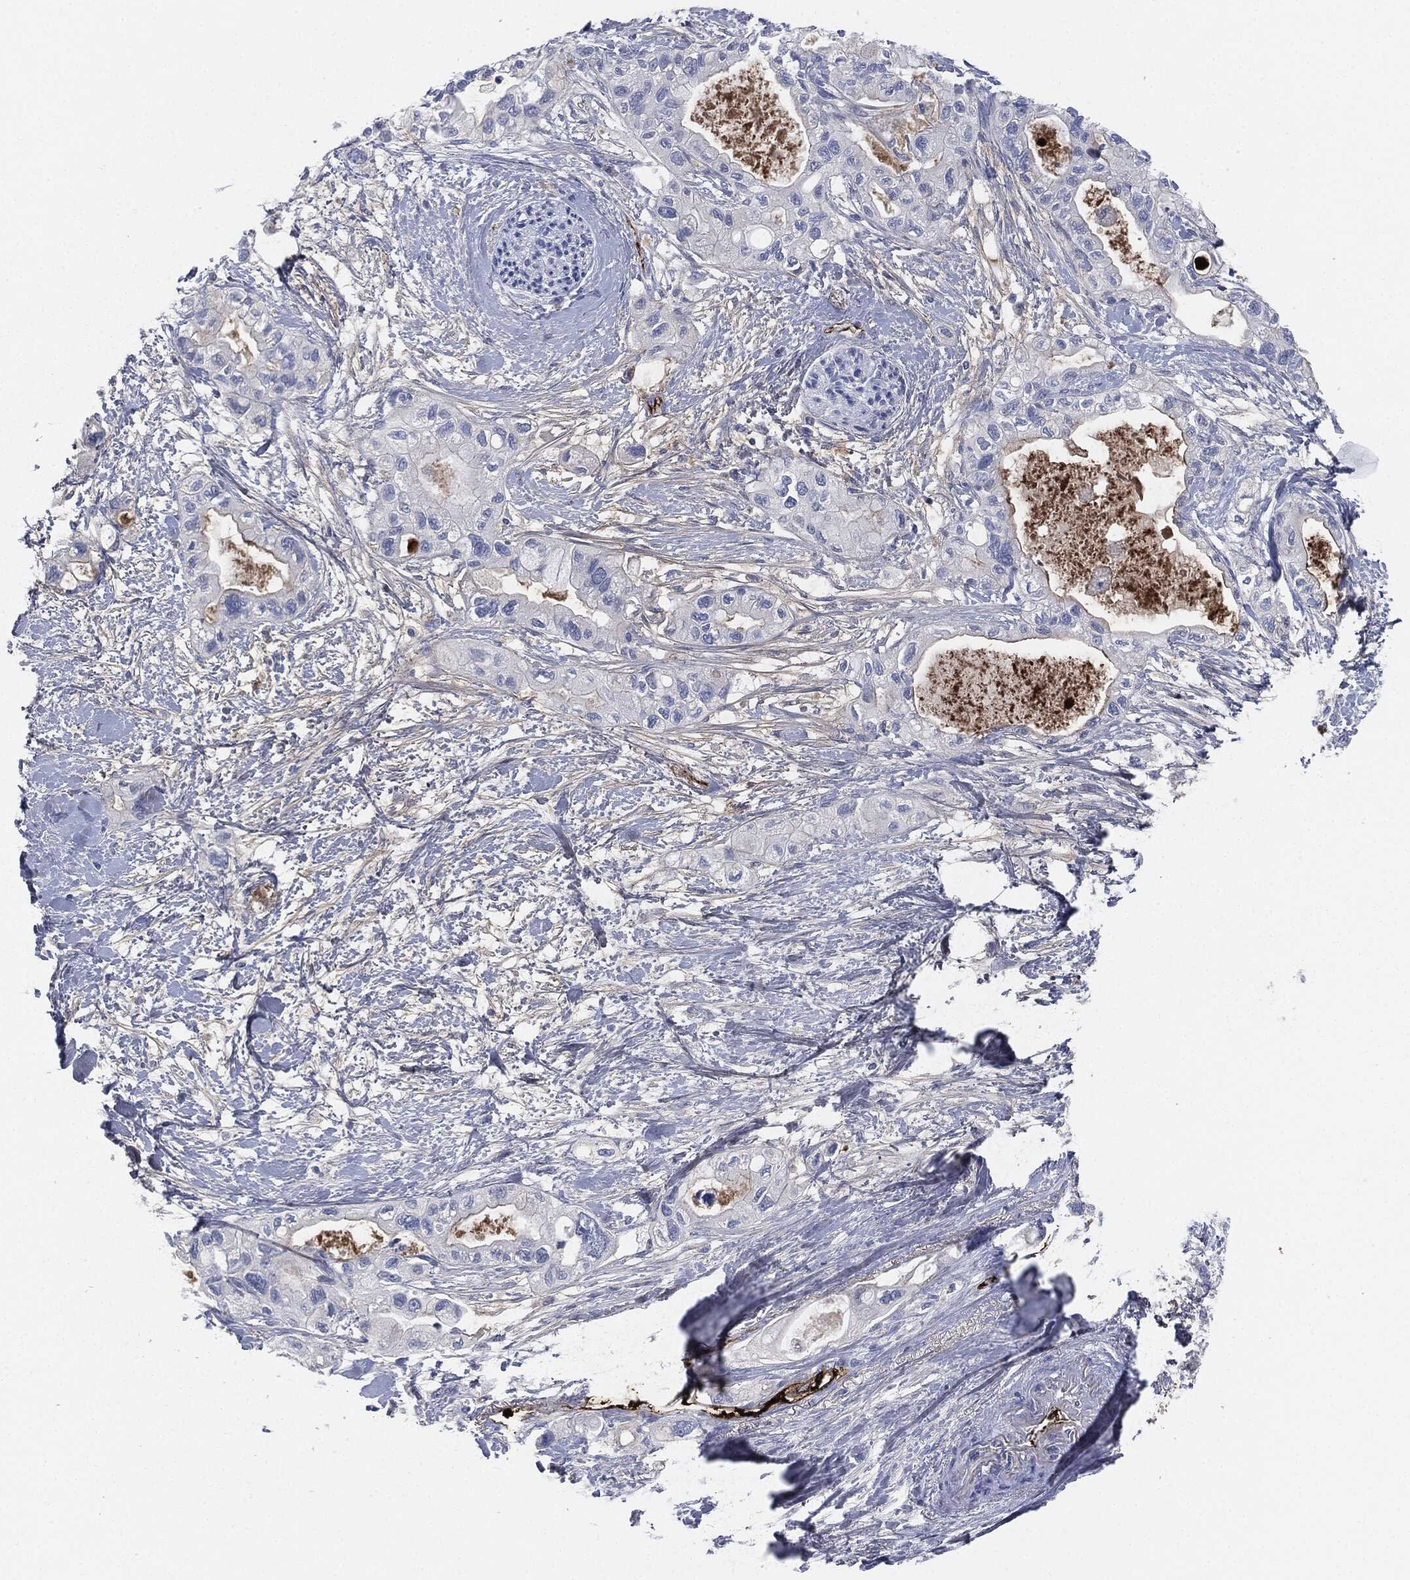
{"staining": {"intensity": "negative", "quantity": "none", "location": "none"}, "tissue": "pancreatic cancer", "cell_type": "Tumor cells", "image_type": "cancer", "snomed": [{"axis": "morphology", "description": "Adenocarcinoma, NOS"}, {"axis": "topography", "description": "Pancreas"}], "caption": "An image of adenocarcinoma (pancreatic) stained for a protein shows no brown staining in tumor cells.", "gene": "APOB", "patient": {"sex": "female", "age": 56}}